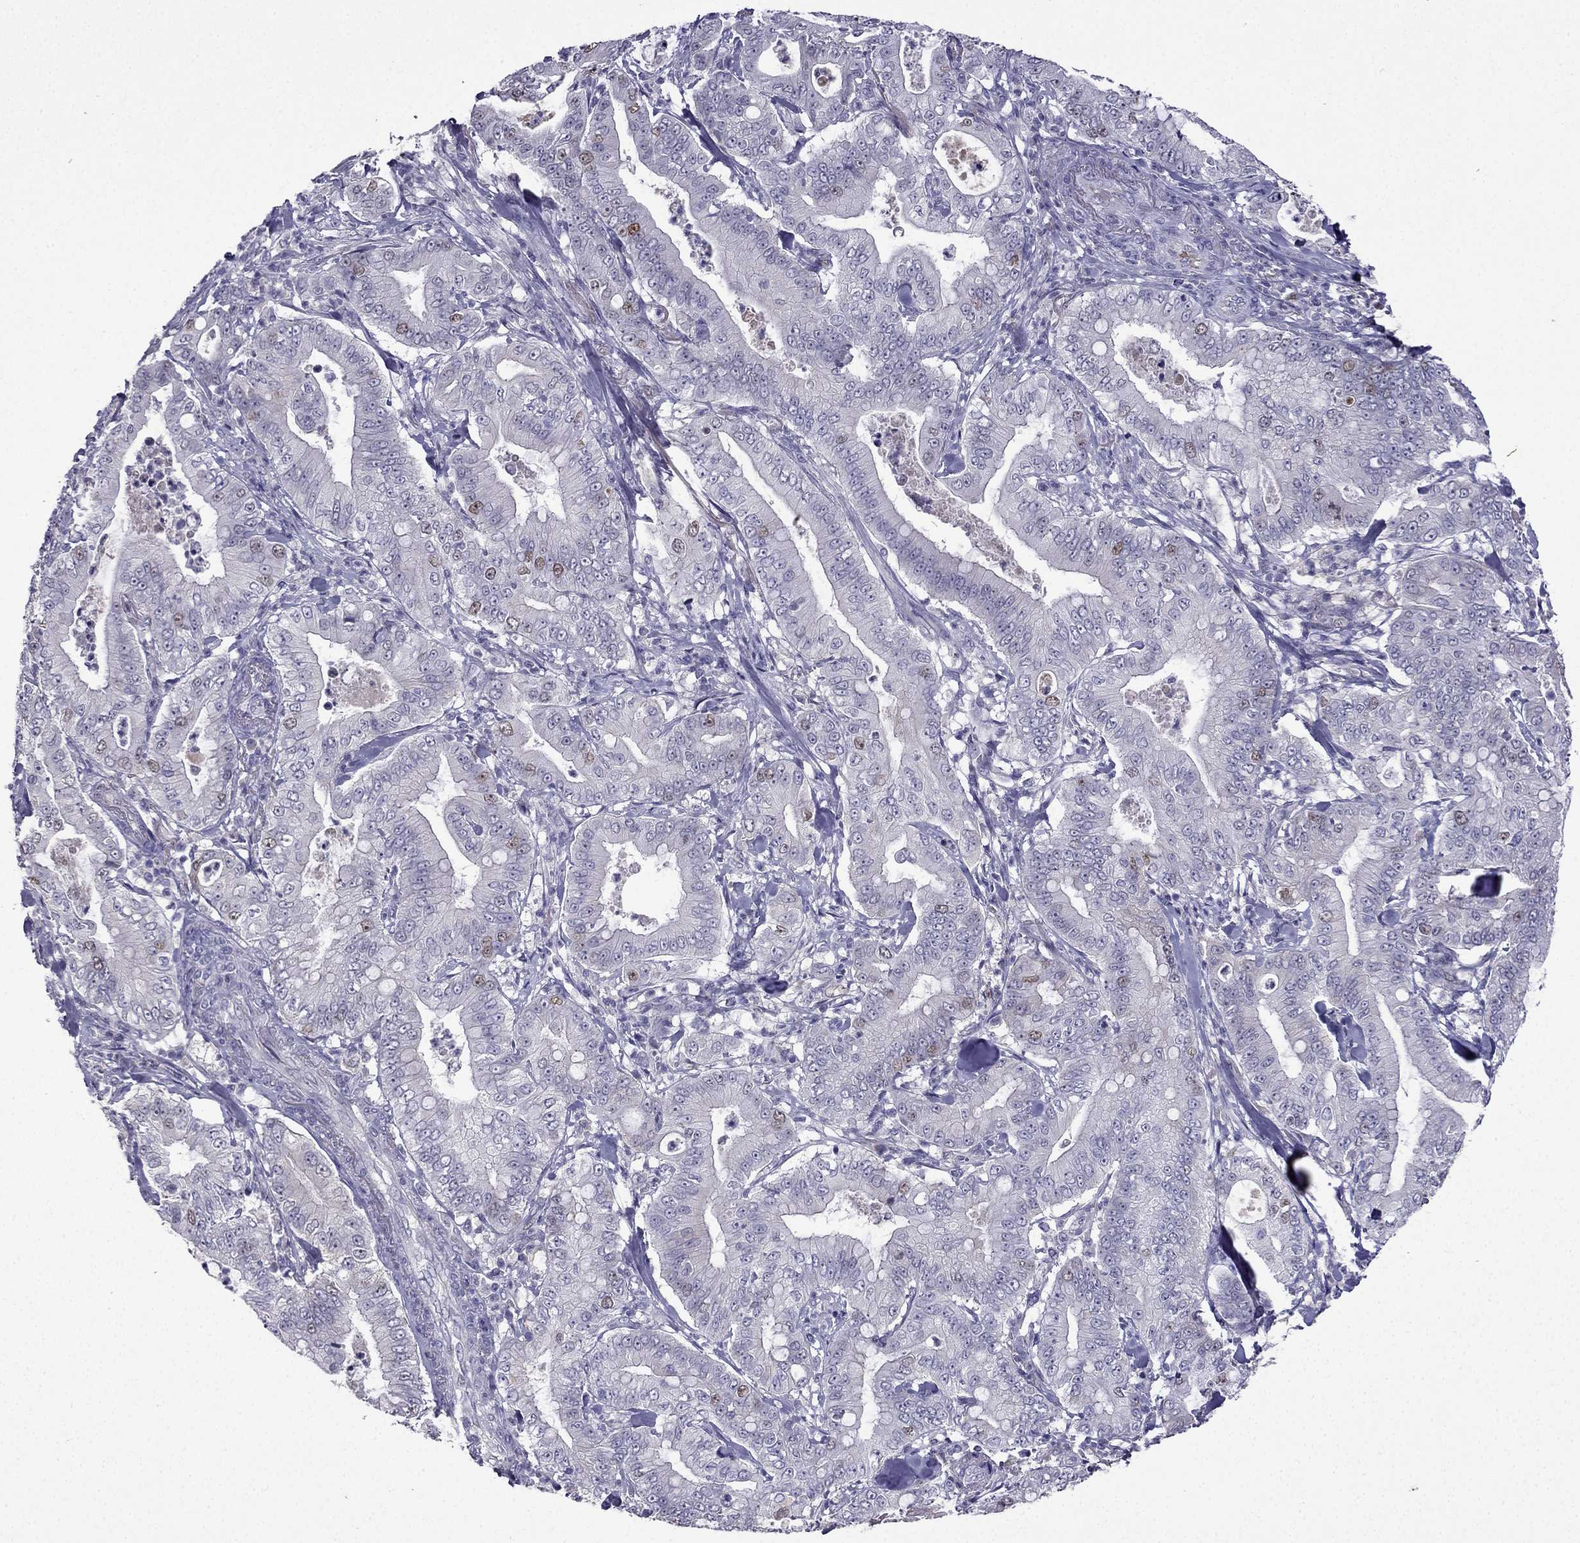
{"staining": {"intensity": "weak", "quantity": "<25%", "location": "nuclear"}, "tissue": "pancreatic cancer", "cell_type": "Tumor cells", "image_type": "cancer", "snomed": [{"axis": "morphology", "description": "Adenocarcinoma, NOS"}, {"axis": "topography", "description": "Pancreas"}], "caption": "A high-resolution photomicrograph shows immunohistochemistry (IHC) staining of pancreatic cancer (adenocarcinoma), which exhibits no significant staining in tumor cells.", "gene": "UHRF1", "patient": {"sex": "male", "age": 71}}